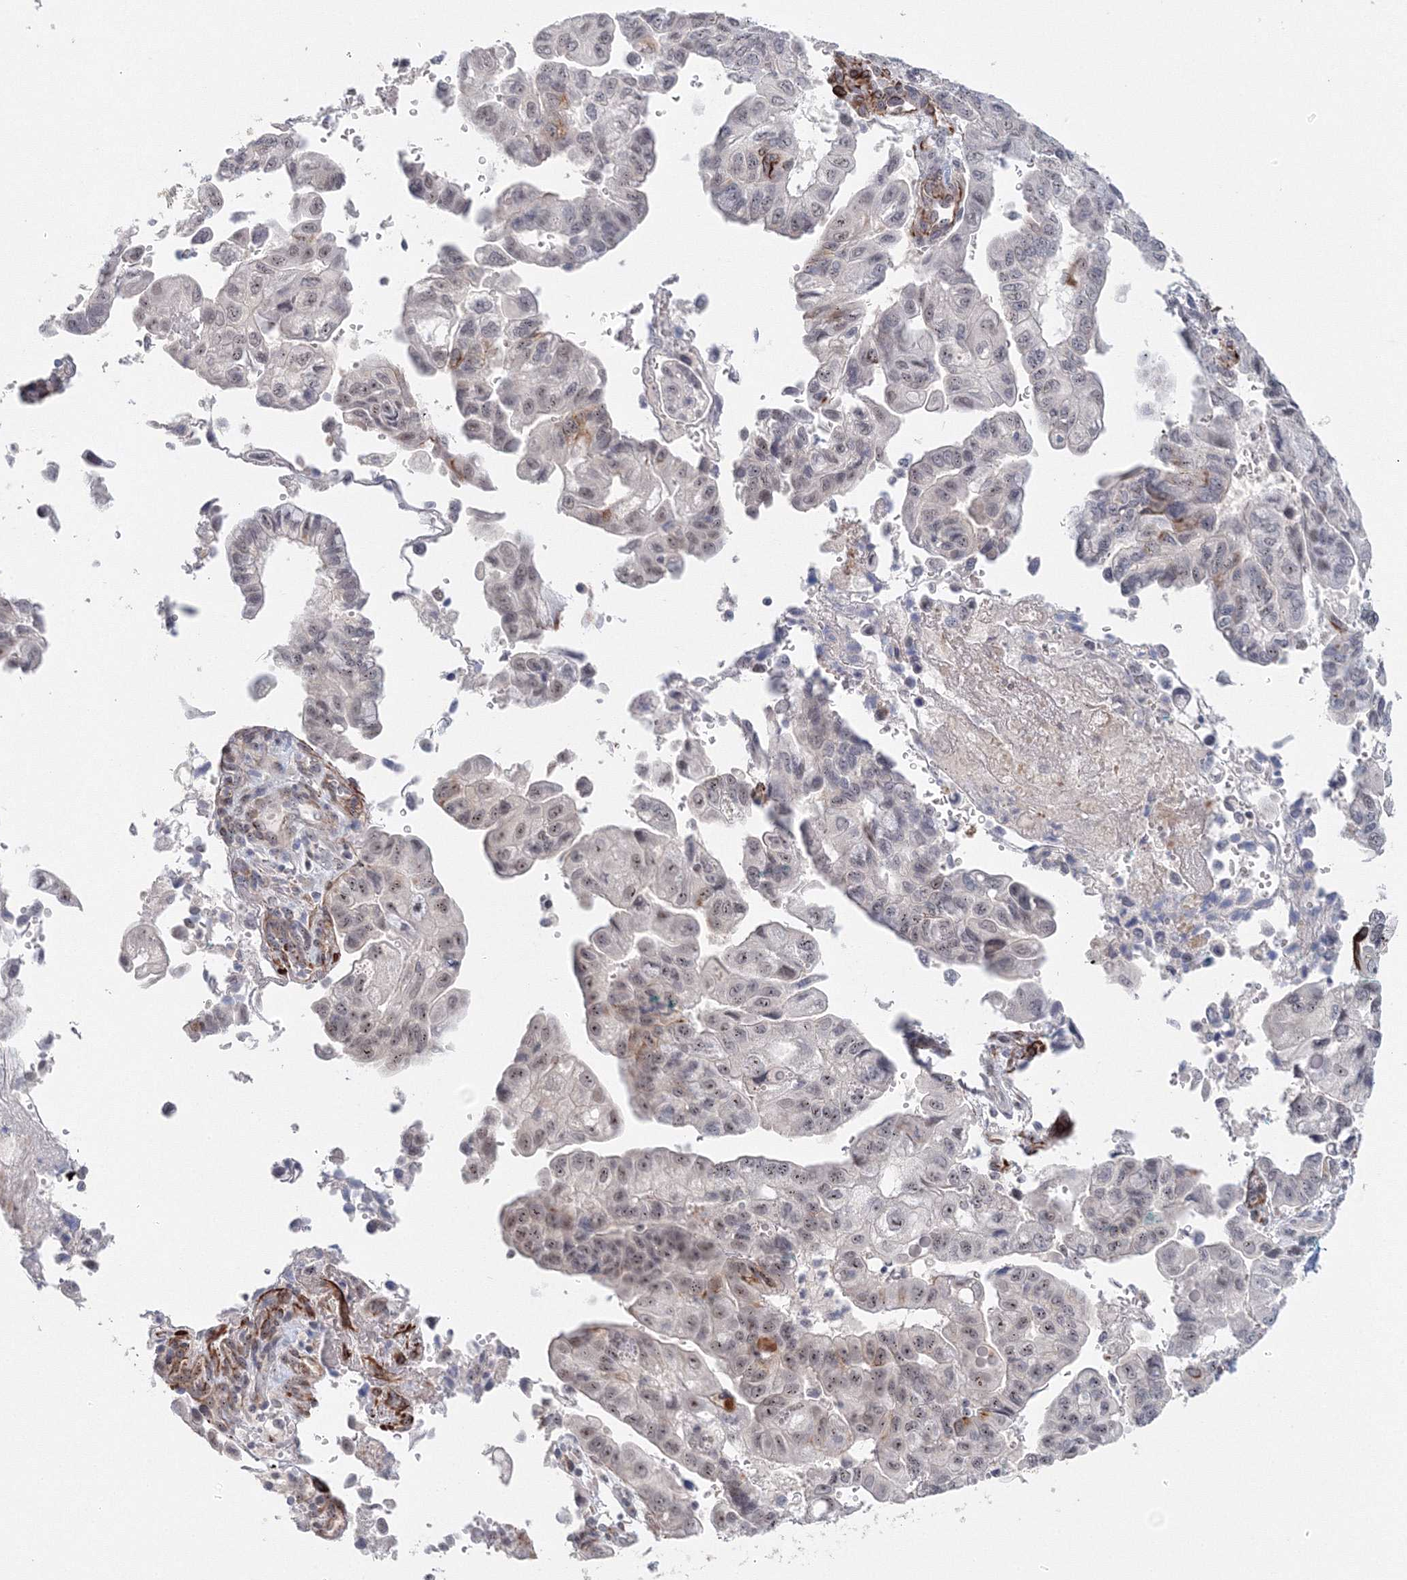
{"staining": {"intensity": "moderate", "quantity": "<25%", "location": "nuclear"}, "tissue": "pancreatic cancer", "cell_type": "Tumor cells", "image_type": "cancer", "snomed": [{"axis": "morphology", "description": "Adenocarcinoma, NOS"}, {"axis": "topography", "description": "Pancreas"}], "caption": "Immunohistochemical staining of pancreatic cancer displays low levels of moderate nuclear protein staining in approximately <25% of tumor cells.", "gene": "SIRT7", "patient": {"sex": "male", "age": 51}}